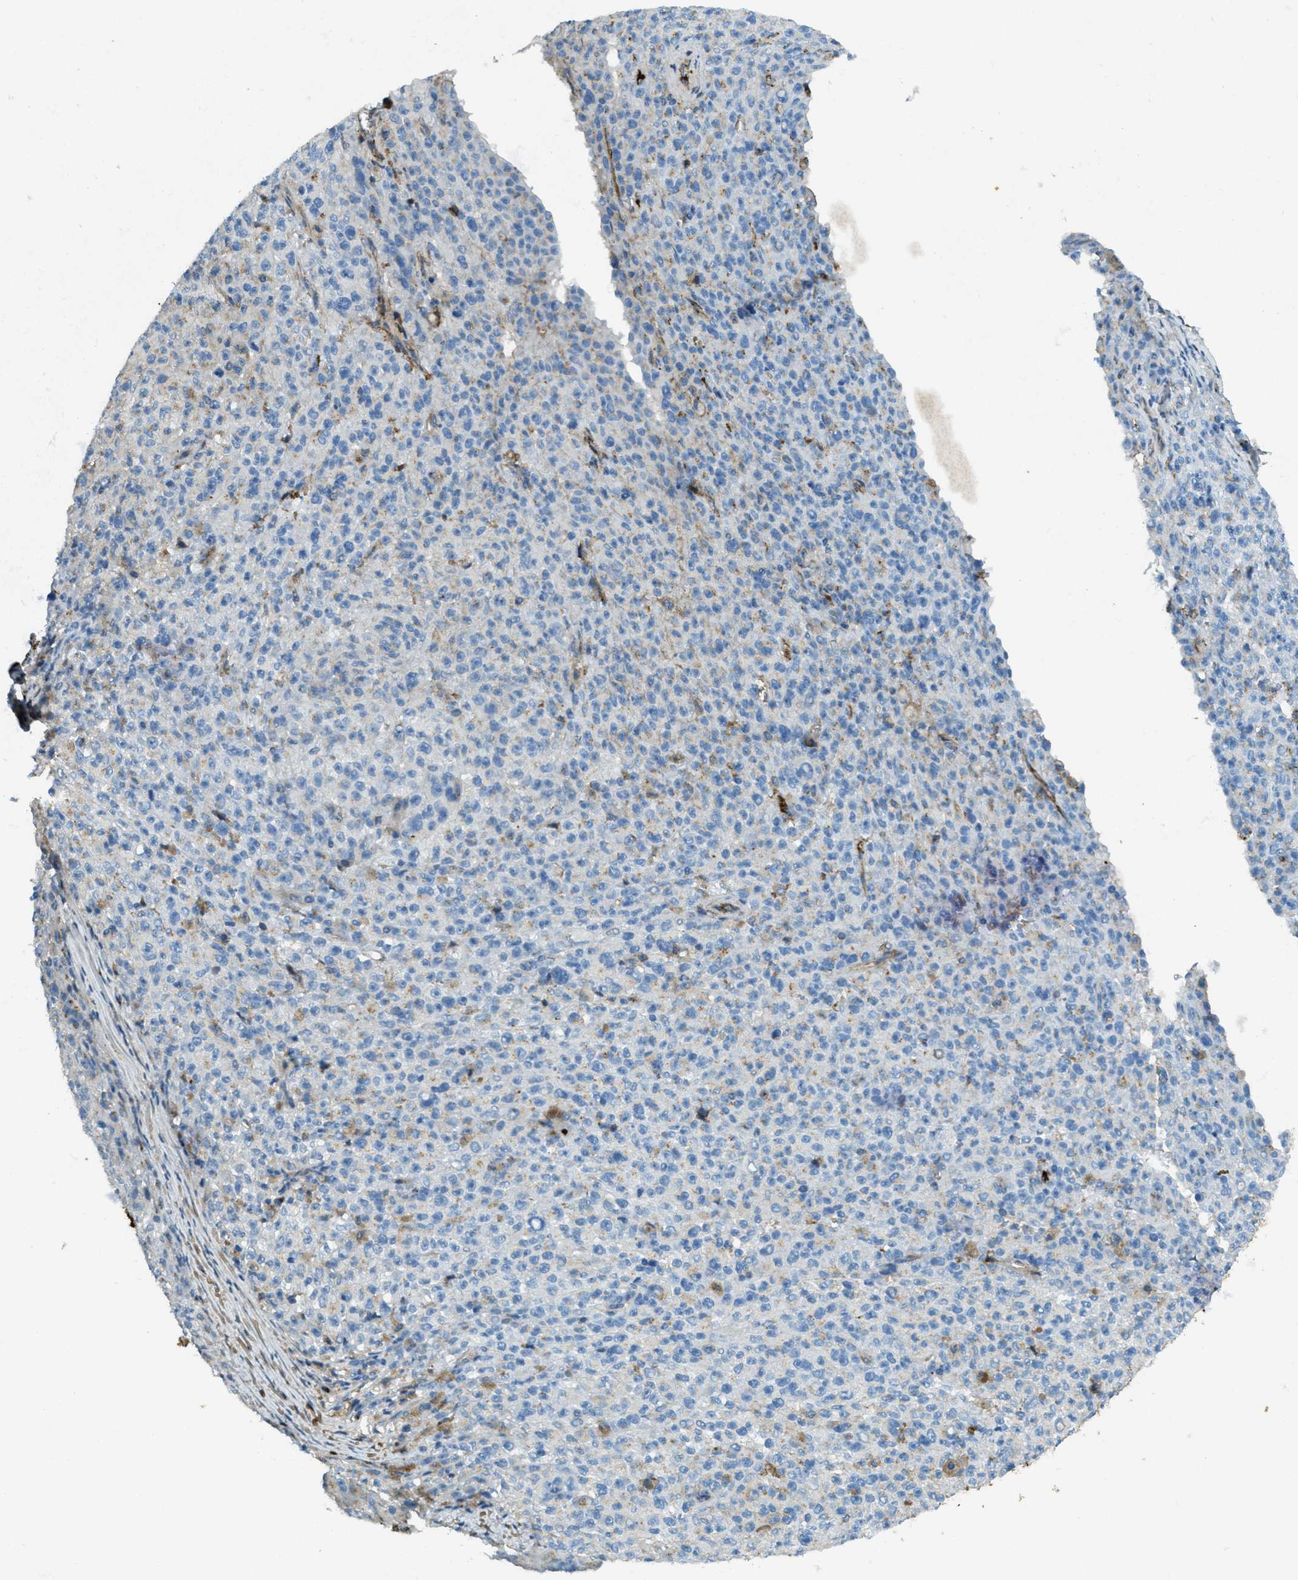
{"staining": {"intensity": "weak", "quantity": "<25%", "location": "cytoplasmic/membranous"}, "tissue": "melanoma", "cell_type": "Tumor cells", "image_type": "cancer", "snomed": [{"axis": "morphology", "description": "Malignant melanoma, NOS"}, {"axis": "topography", "description": "Skin"}], "caption": "This photomicrograph is of melanoma stained with immunohistochemistry to label a protein in brown with the nuclei are counter-stained blue. There is no staining in tumor cells.", "gene": "TRIM59", "patient": {"sex": "female", "age": 82}}